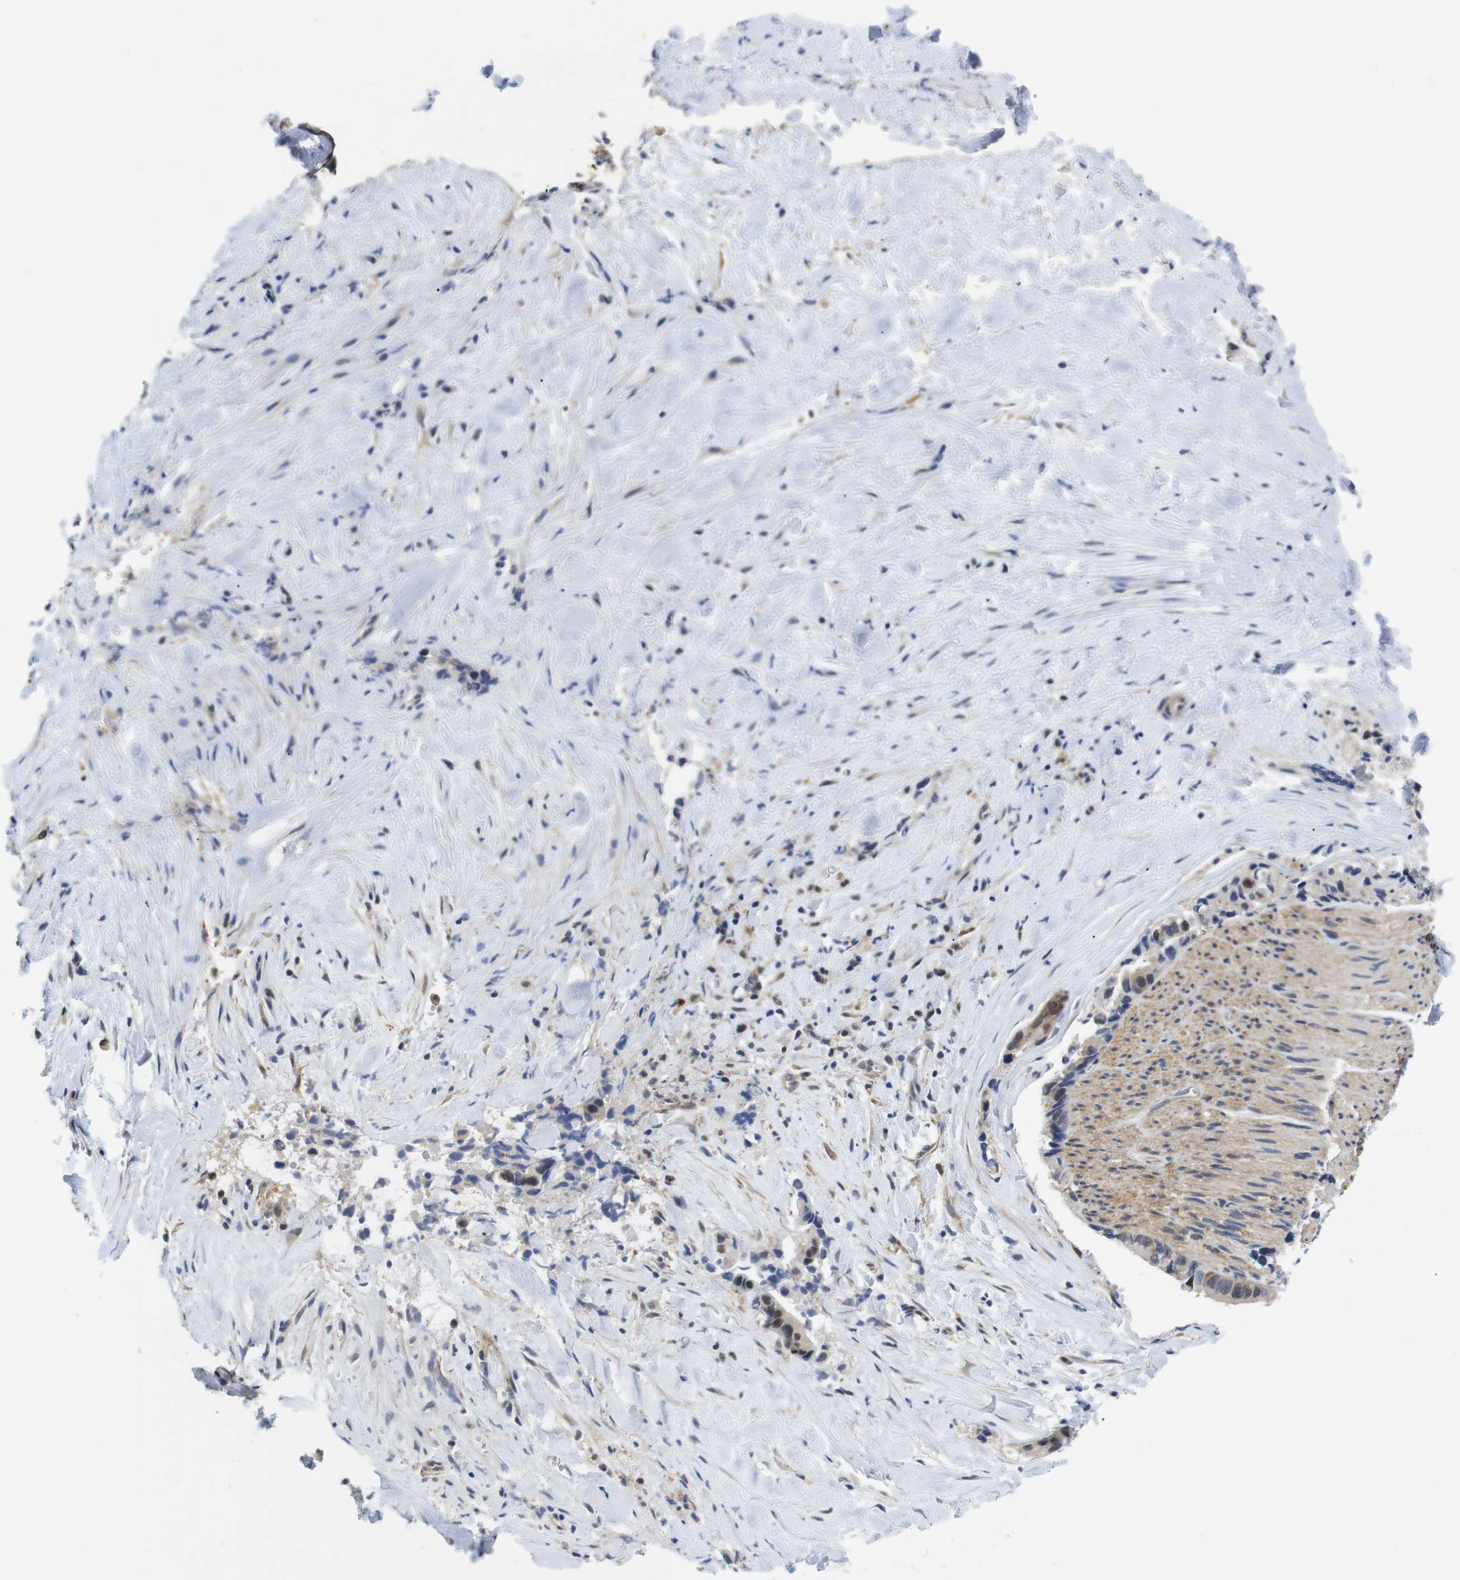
{"staining": {"intensity": "weak", "quantity": "<25%", "location": "nuclear"}, "tissue": "liver cancer", "cell_type": "Tumor cells", "image_type": "cancer", "snomed": [{"axis": "morphology", "description": "Cholangiocarcinoma"}, {"axis": "topography", "description": "Liver"}], "caption": "This is a micrograph of immunohistochemistry staining of liver cancer (cholangiocarcinoma), which shows no staining in tumor cells.", "gene": "FNTA", "patient": {"sex": "female", "age": 55}}